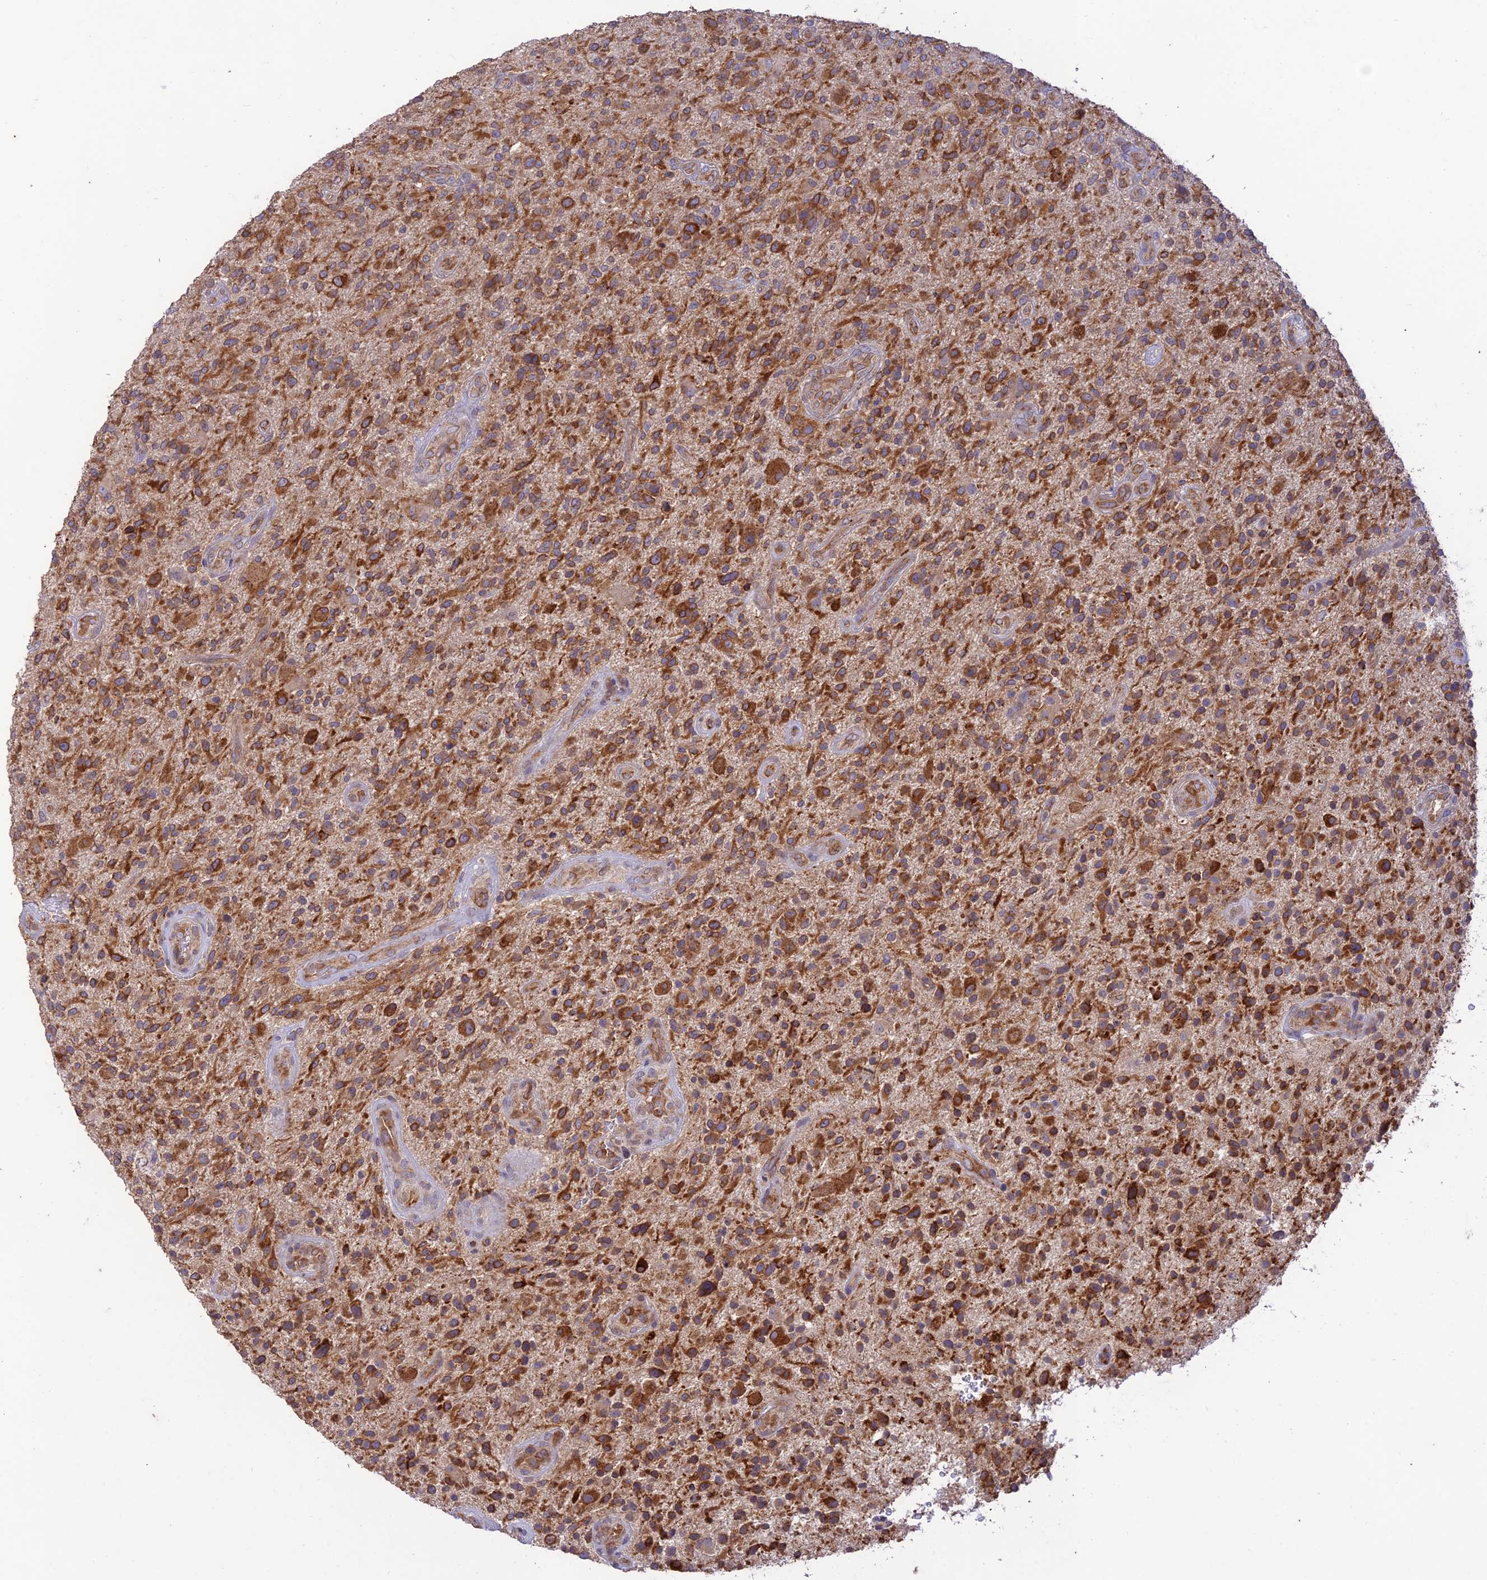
{"staining": {"intensity": "moderate", "quantity": ">75%", "location": "cytoplasmic/membranous"}, "tissue": "glioma", "cell_type": "Tumor cells", "image_type": "cancer", "snomed": [{"axis": "morphology", "description": "Glioma, malignant, High grade"}, {"axis": "topography", "description": "Brain"}], "caption": "A histopathology image showing moderate cytoplasmic/membranous positivity in about >75% of tumor cells in malignant glioma (high-grade), as visualized by brown immunohistochemical staining.", "gene": "TMEM259", "patient": {"sex": "male", "age": 47}}